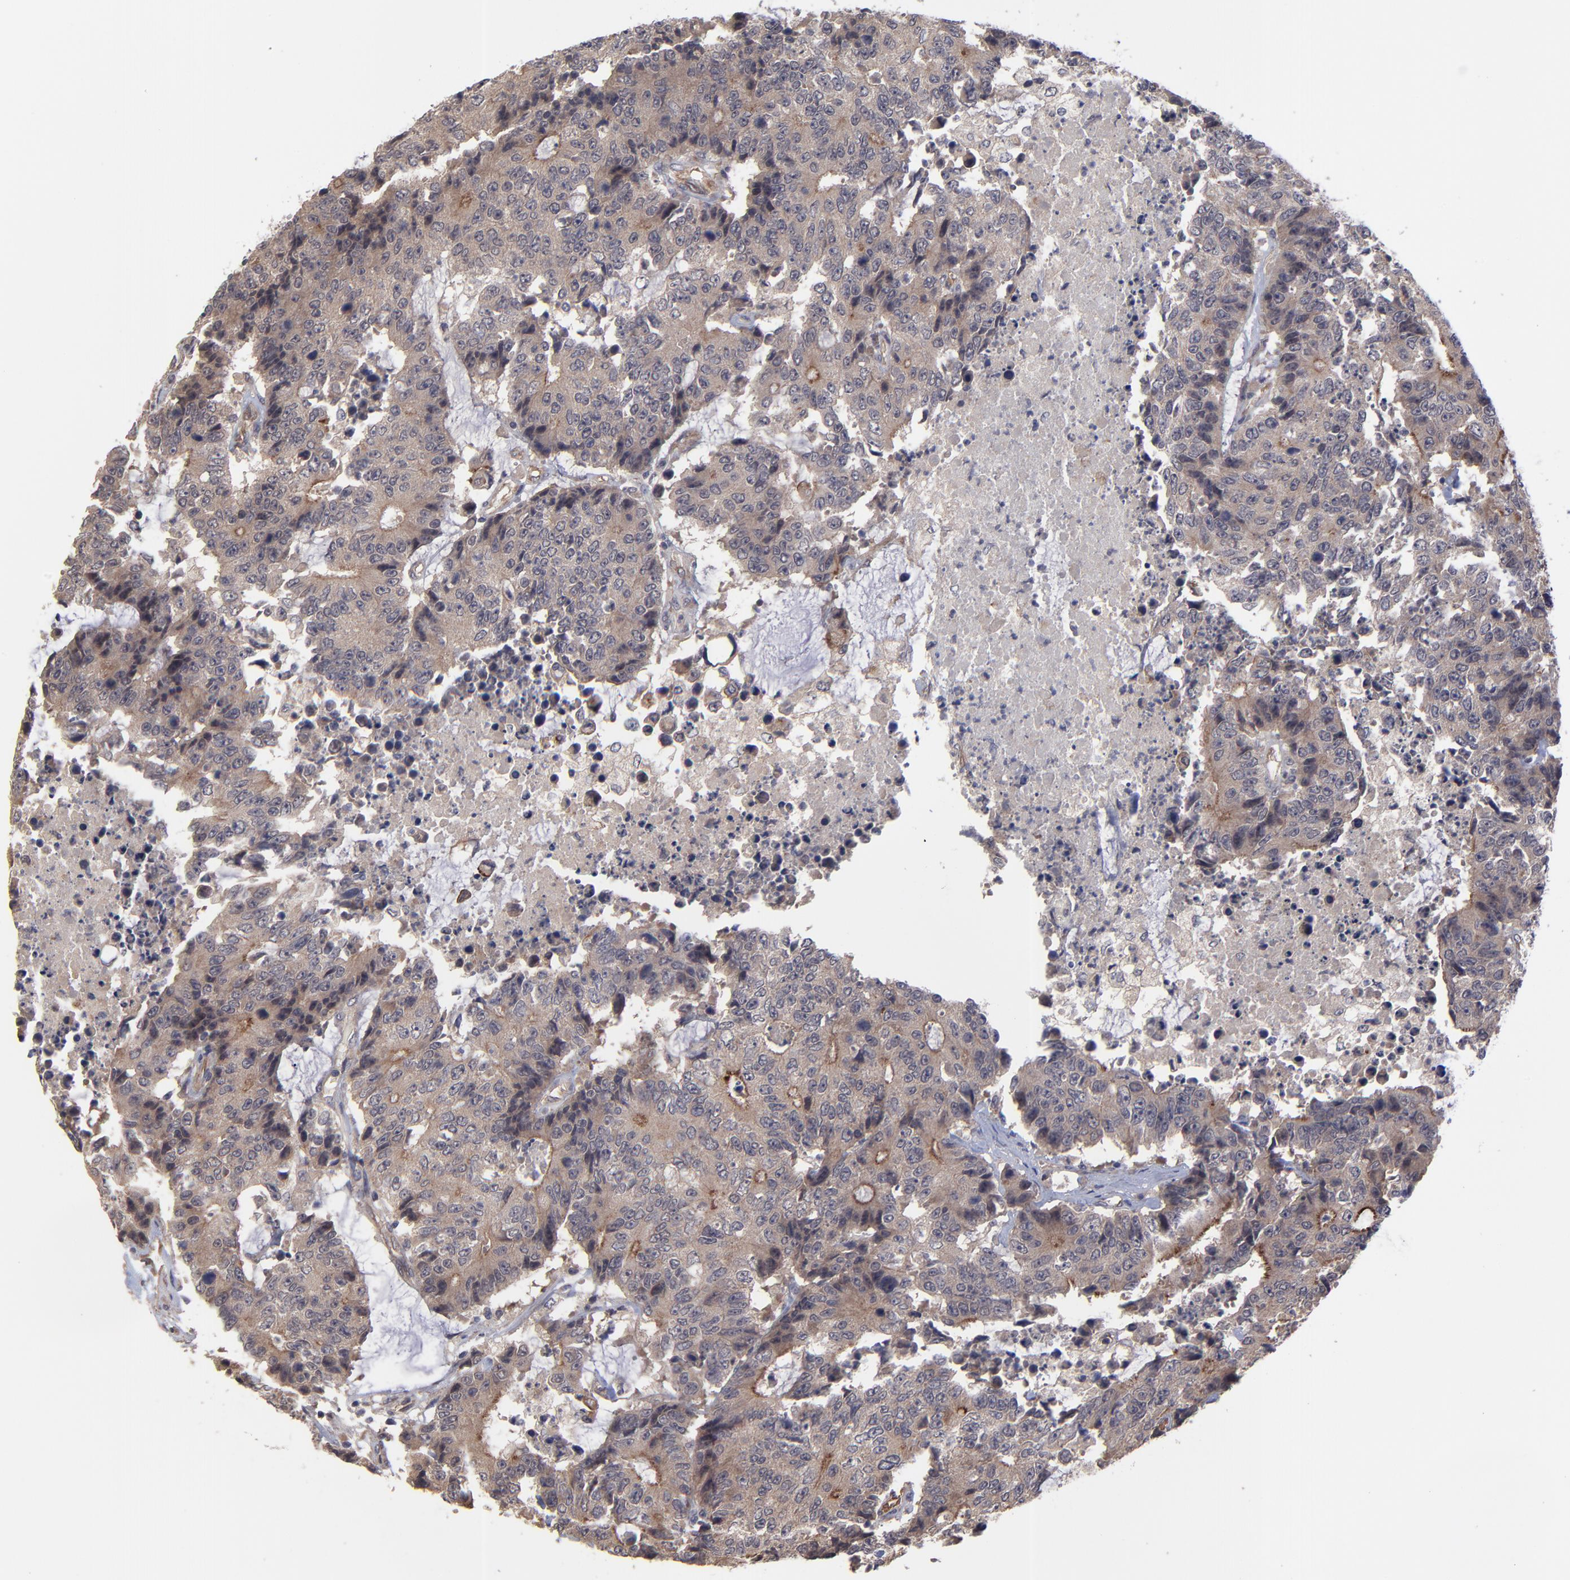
{"staining": {"intensity": "weak", "quantity": ">75%", "location": "cytoplasmic/membranous"}, "tissue": "colorectal cancer", "cell_type": "Tumor cells", "image_type": "cancer", "snomed": [{"axis": "morphology", "description": "Adenocarcinoma, NOS"}, {"axis": "topography", "description": "Colon"}], "caption": "Immunohistochemistry (IHC) histopathology image of human colorectal cancer (adenocarcinoma) stained for a protein (brown), which demonstrates low levels of weak cytoplasmic/membranous staining in about >75% of tumor cells.", "gene": "ZNF780B", "patient": {"sex": "female", "age": 86}}